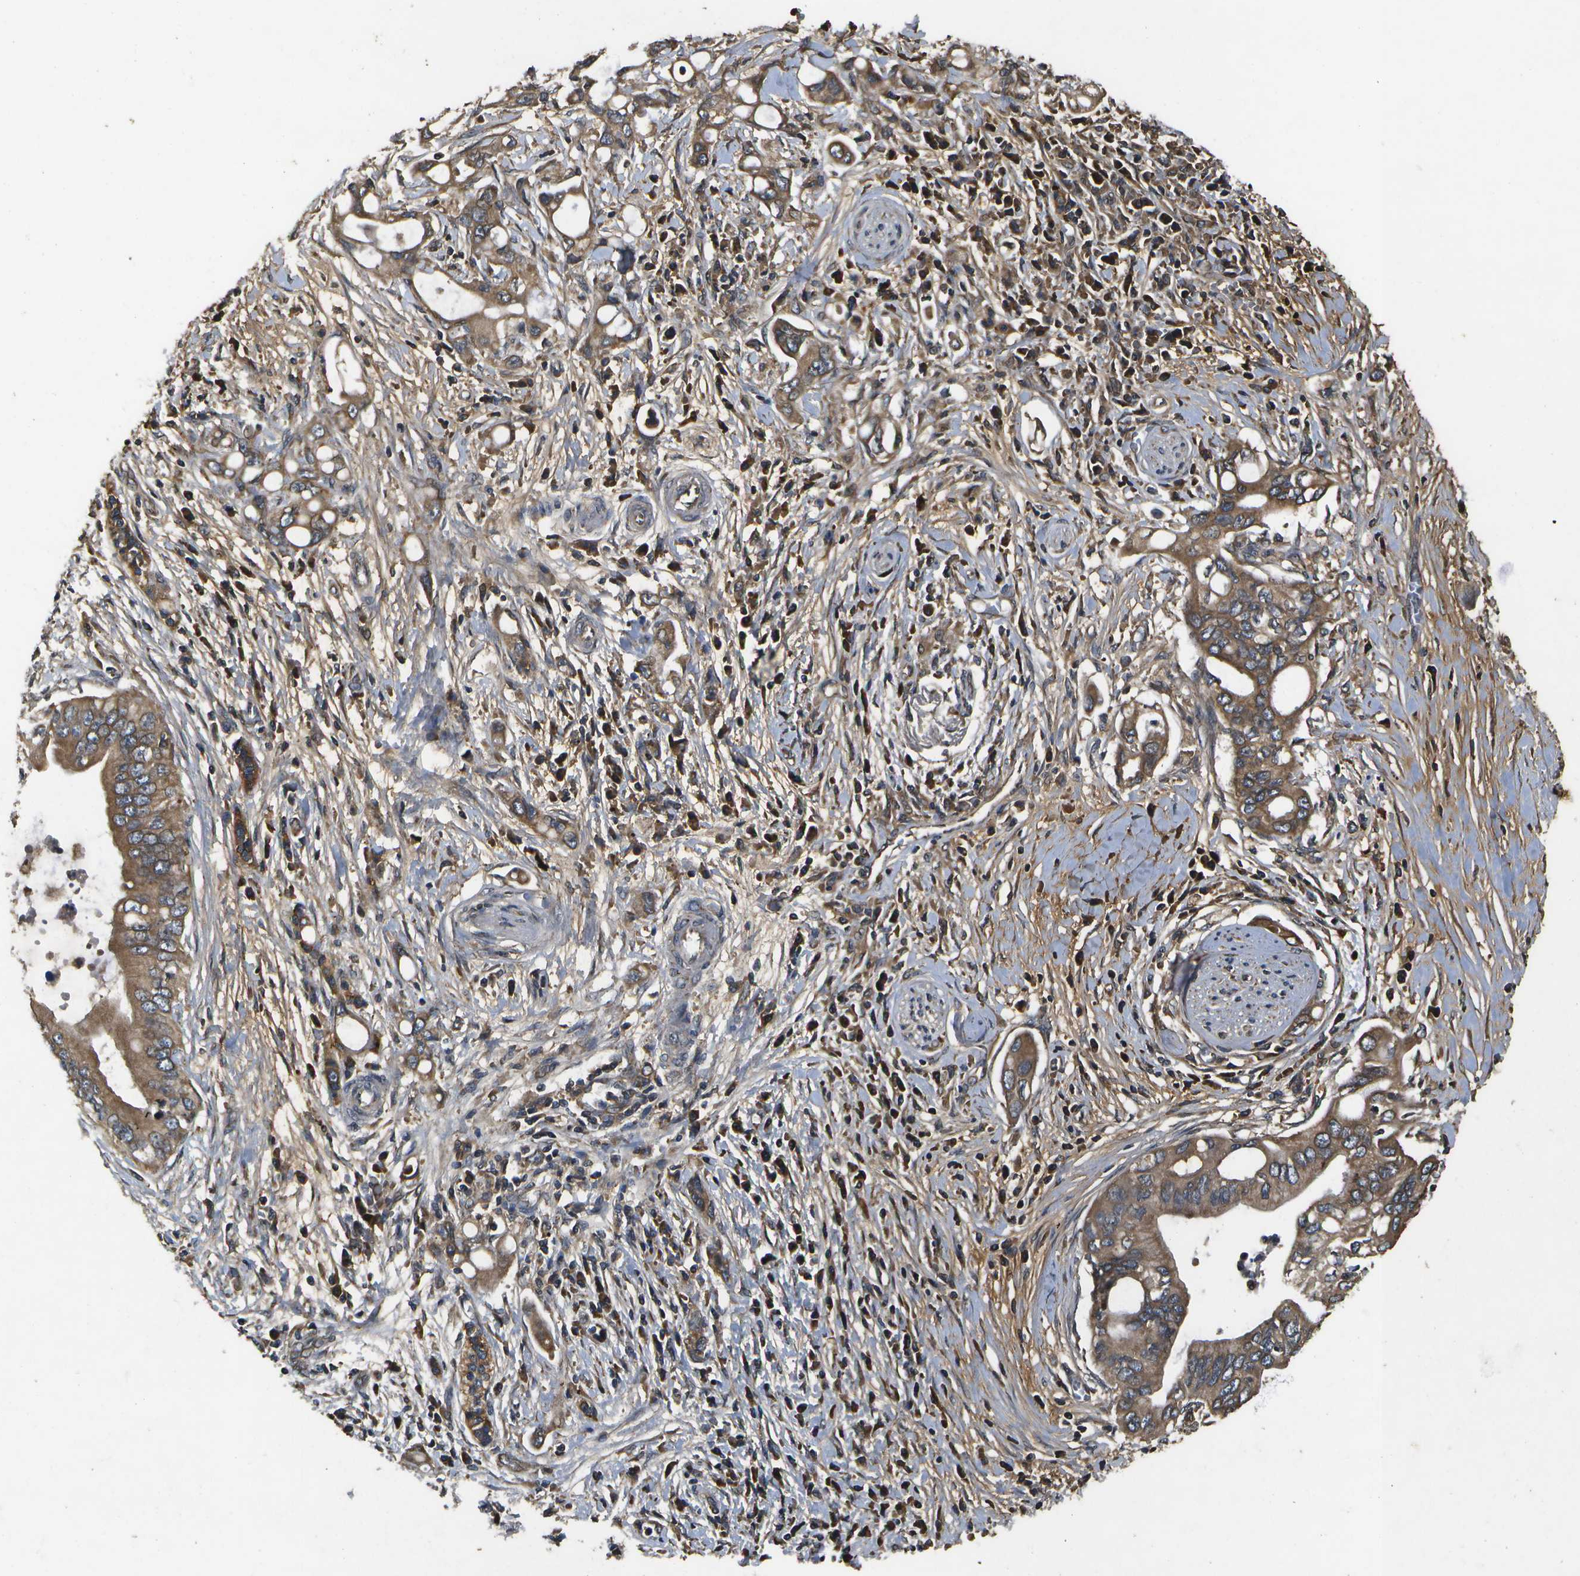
{"staining": {"intensity": "moderate", "quantity": ">75%", "location": "cytoplasmic/membranous"}, "tissue": "pancreatic cancer", "cell_type": "Tumor cells", "image_type": "cancer", "snomed": [{"axis": "morphology", "description": "Adenocarcinoma, NOS"}, {"axis": "topography", "description": "Pancreas"}], "caption": "Brown immunohistochemical staining in human pancreatic cancer displays moderate cytoplasmic/membranous staining in about >75% of tumor cells. (Brightfield microscopy of DAB IHC at high magnification).", "gene": "HFE", "patient": {"sex": "female", "age": 73}}